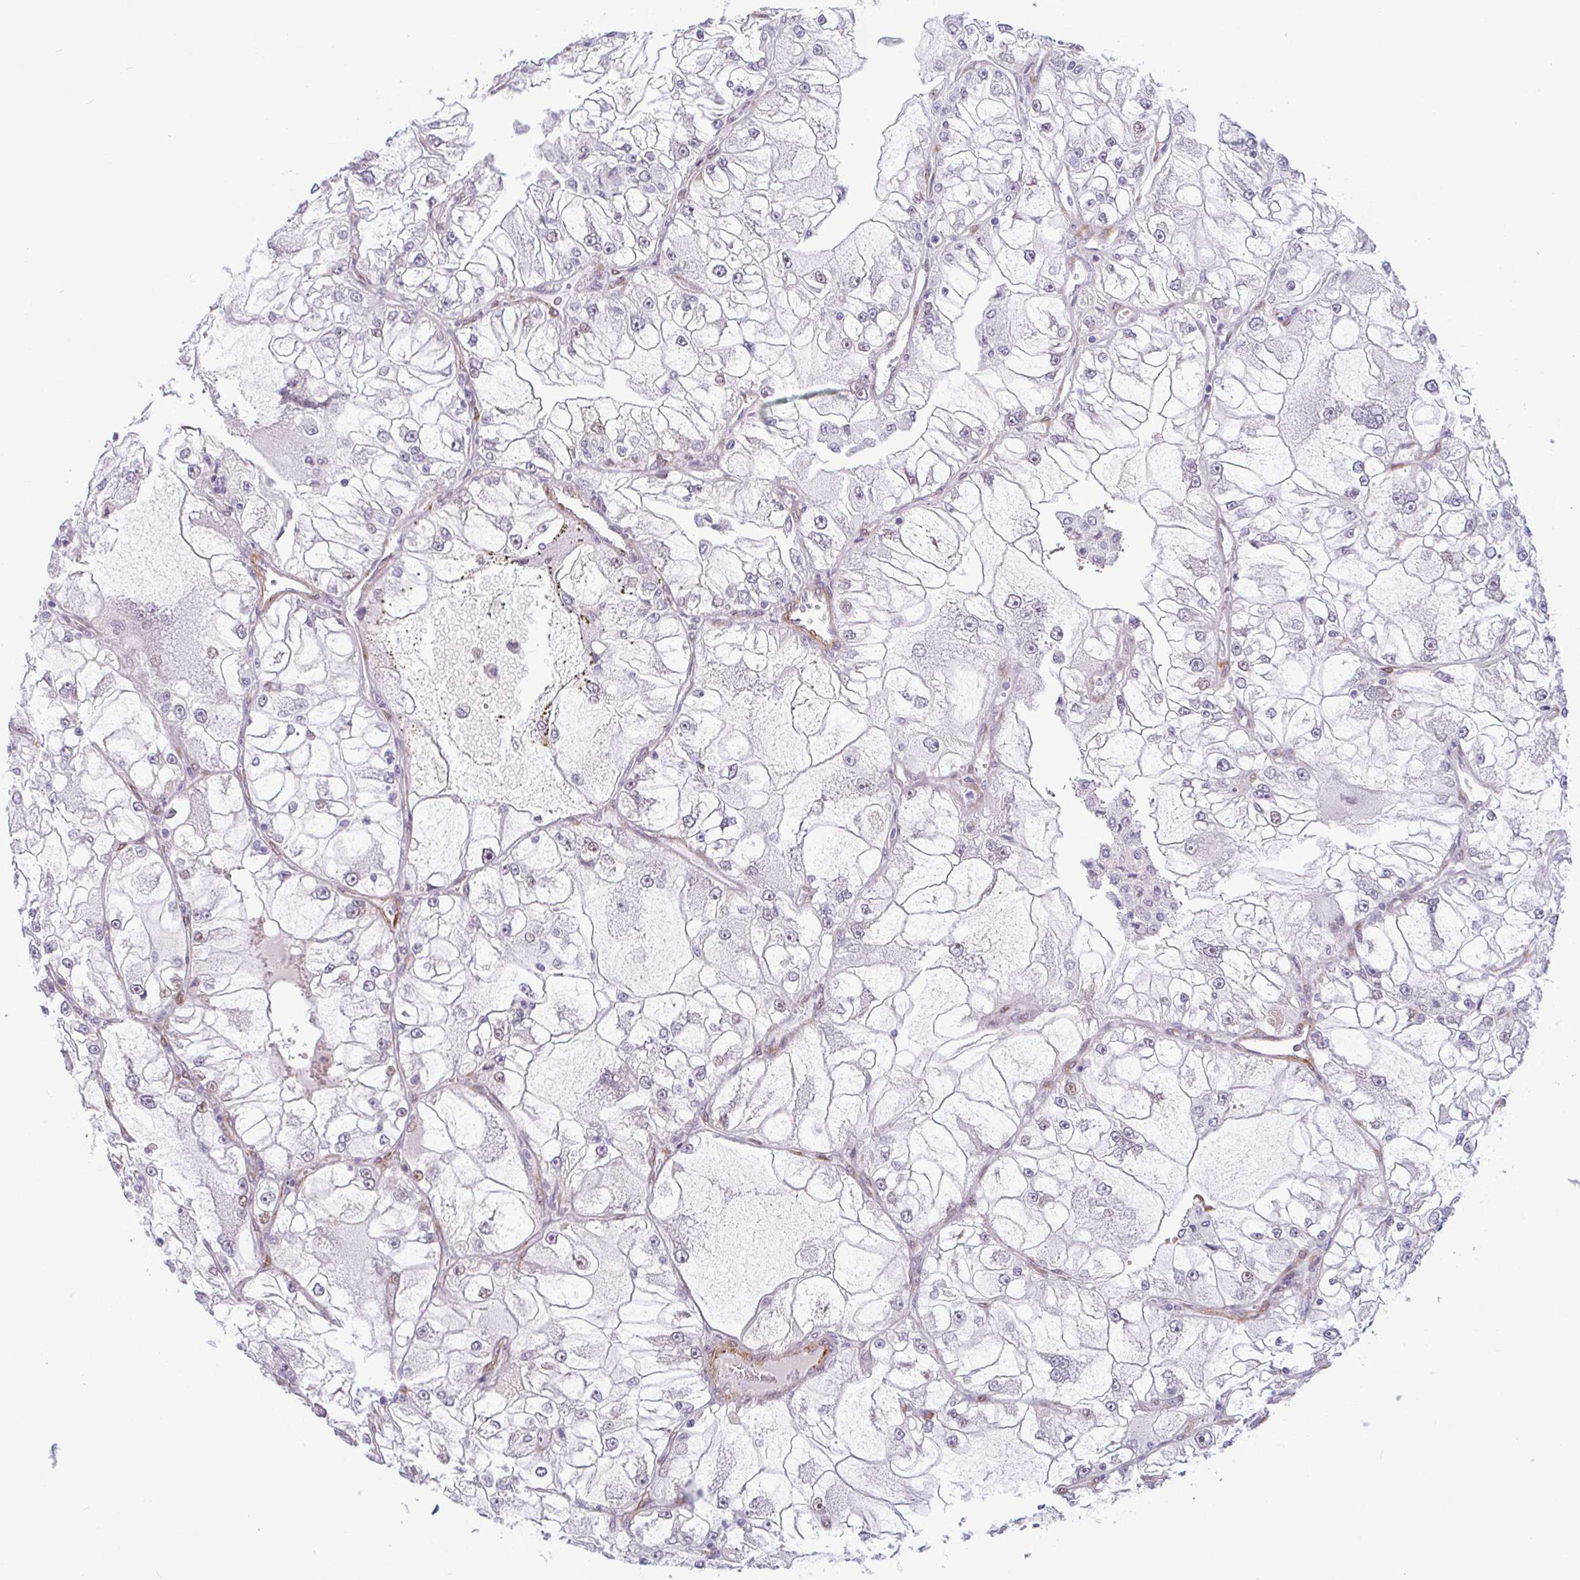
{"staining": {"intensity": "negative", "quantity": "none", "location": "none"}, "tissue": "renal cancer", "cell_type": "Tumor cells", "image_type": "cancer", "snomed": [{"axis": "morphology", "description": "Adenocarcinoma, NOS"}, {"axis": "topography", "description": "Kidney"}], "caption": "Immunohistochemistry (IHC) micrograph of human renal adenocarcinoma stained for a protein (brown), which demonstrates no staining in tumor cells. (Immunohistochemistry, brightfield microscopy, high magnification).", "gene": "TMEM119", "patient": {"sex": "female", "age": 72}}